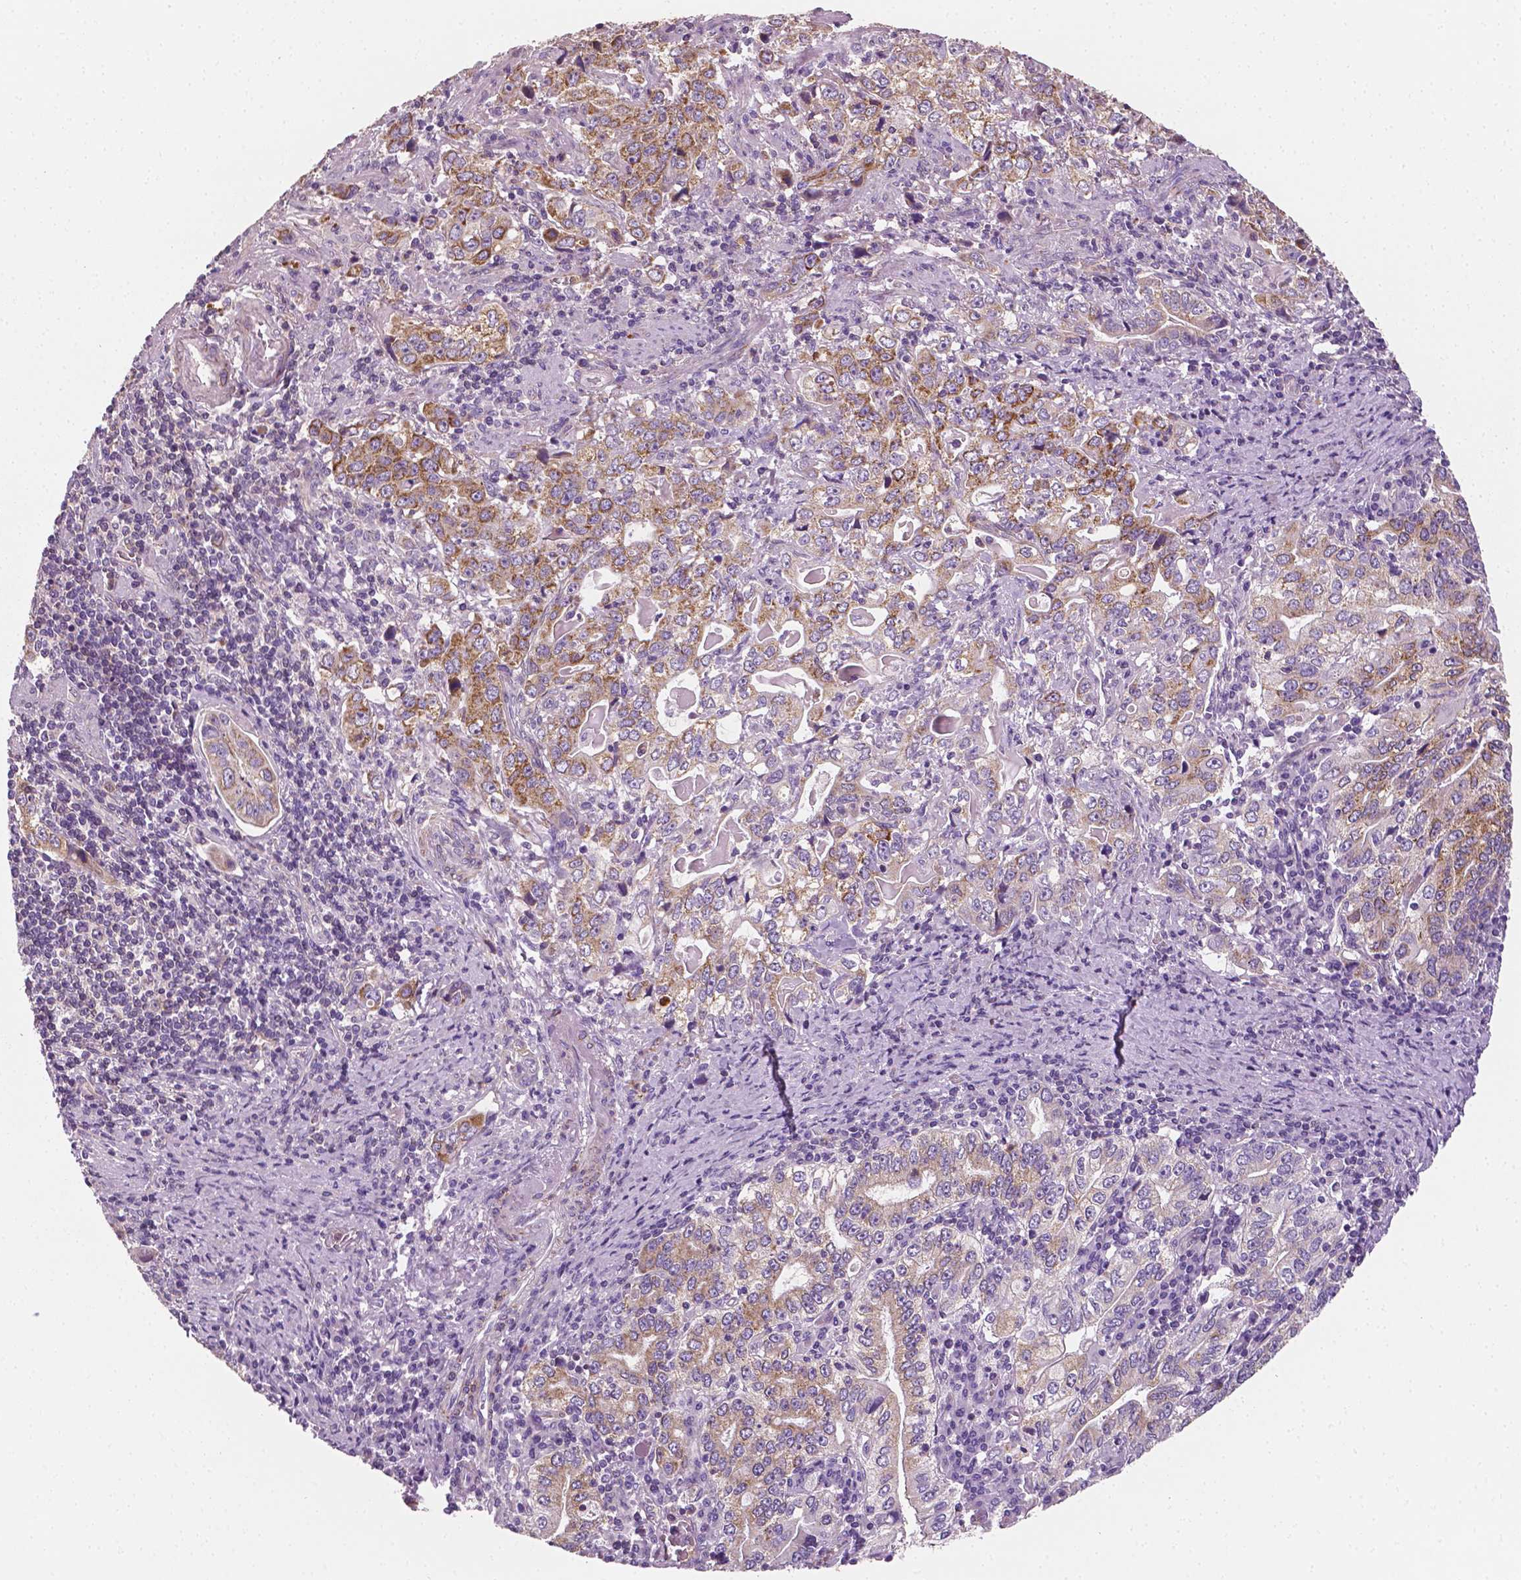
{"staining": {"intensity": "moderate", "quantity": "25%-75%", "location": "cytoplasmic/membranous"}, "tissue": "stomach cancer", "cell_type": "Tumor cells", "image_type": "cancer", "snomed": [{"axis": "morphology", "description": "Adenocarcinoma, NOS"}, {"axis": "topography", "description": "Stomach, lower"}], "caption": "Immunohistochemistry (IHC) (DAB (3,3'-diaminobenzidine)) staining of adenocarcinoma (stomach) displays moderate cytoplasmic/membranous protein staining in approximately 25%-75% of tumor cells.", "gene": "PTX3", "patient": {"sex": "female", "age": 72}}